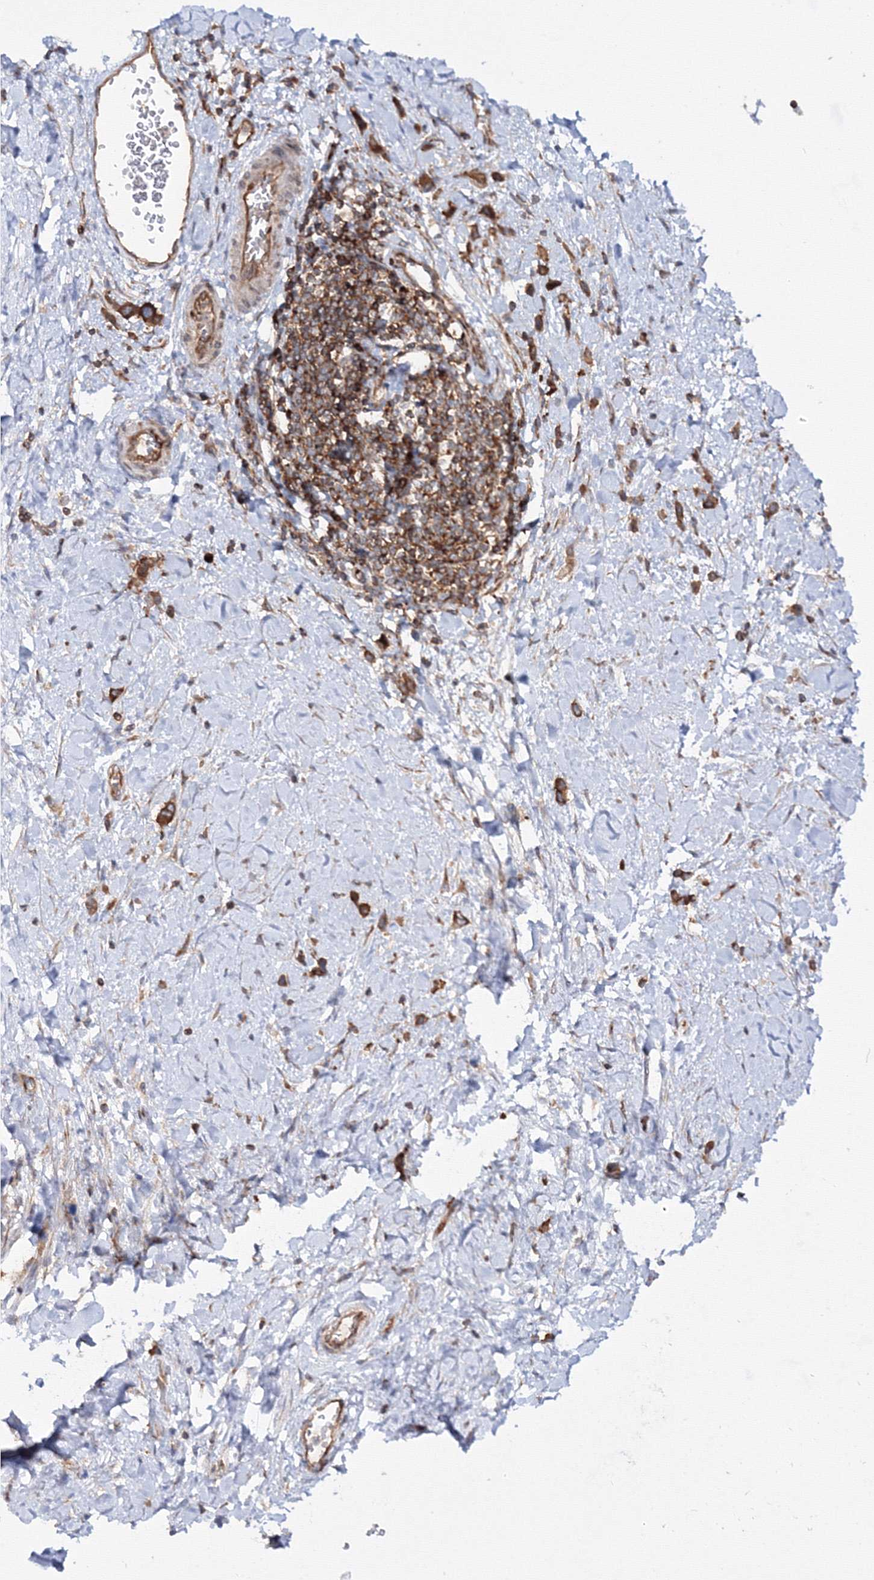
{"staining": {"intensity": "strong", "quantity": ">75%", "location": "cytoplasmic/membranous"}, "tissue": "stomach cancer", "cell_type": "Tumor cells", "image_type": "cancer", "snomed": [{"axis": "morphology", "description": "Adenocarcinoma, NOS"}, {"axis": "topography", "description": "Stomach"}], "caption": "There is high levels of strong cytoplasmic/membranous expression in tumor cells of stomach cancer, as demonstrated by immunohistochemical staining (brown color).", "gene": "HARS1", "patient": {"sex": "female", "age": 65}}